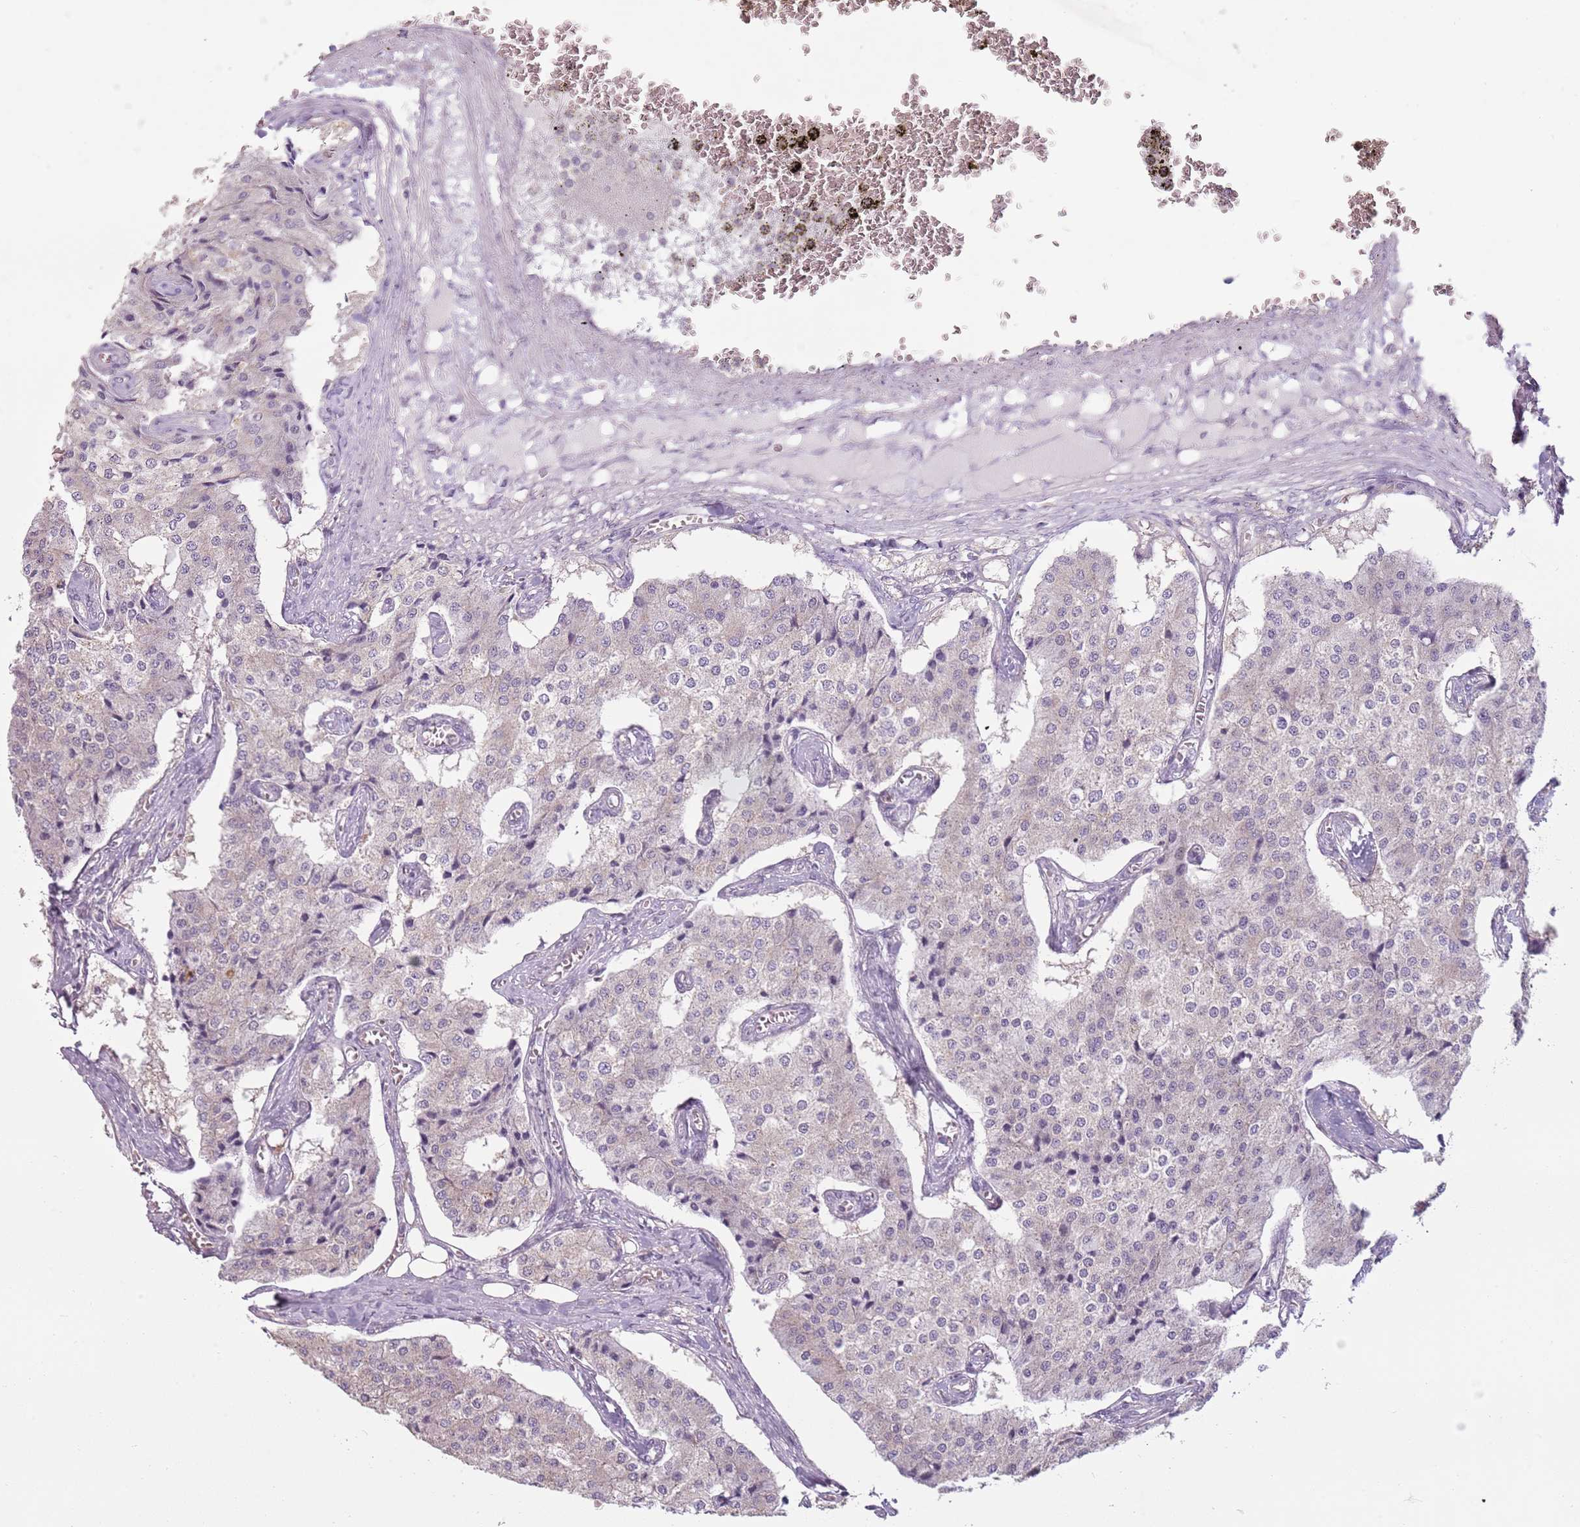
{"staining": {"intensity": "negative", "quantity": "none", "location": "none"}, "tissue": "carcinoid", "cell_type": "Tumor cells", "image_type": "cancer", "snomed": [{"axis": "morphology", "description": "Carcinoid, malignant, NOS"}, {"axis": "topography", "description": "Colon"}], "caption": "This is a image of immunohistochemistry staining of carcinoid, which shows no positivity in tumor cells.", "gene": "TEKT4", "patient": {"sex": "female", "age": 52}}